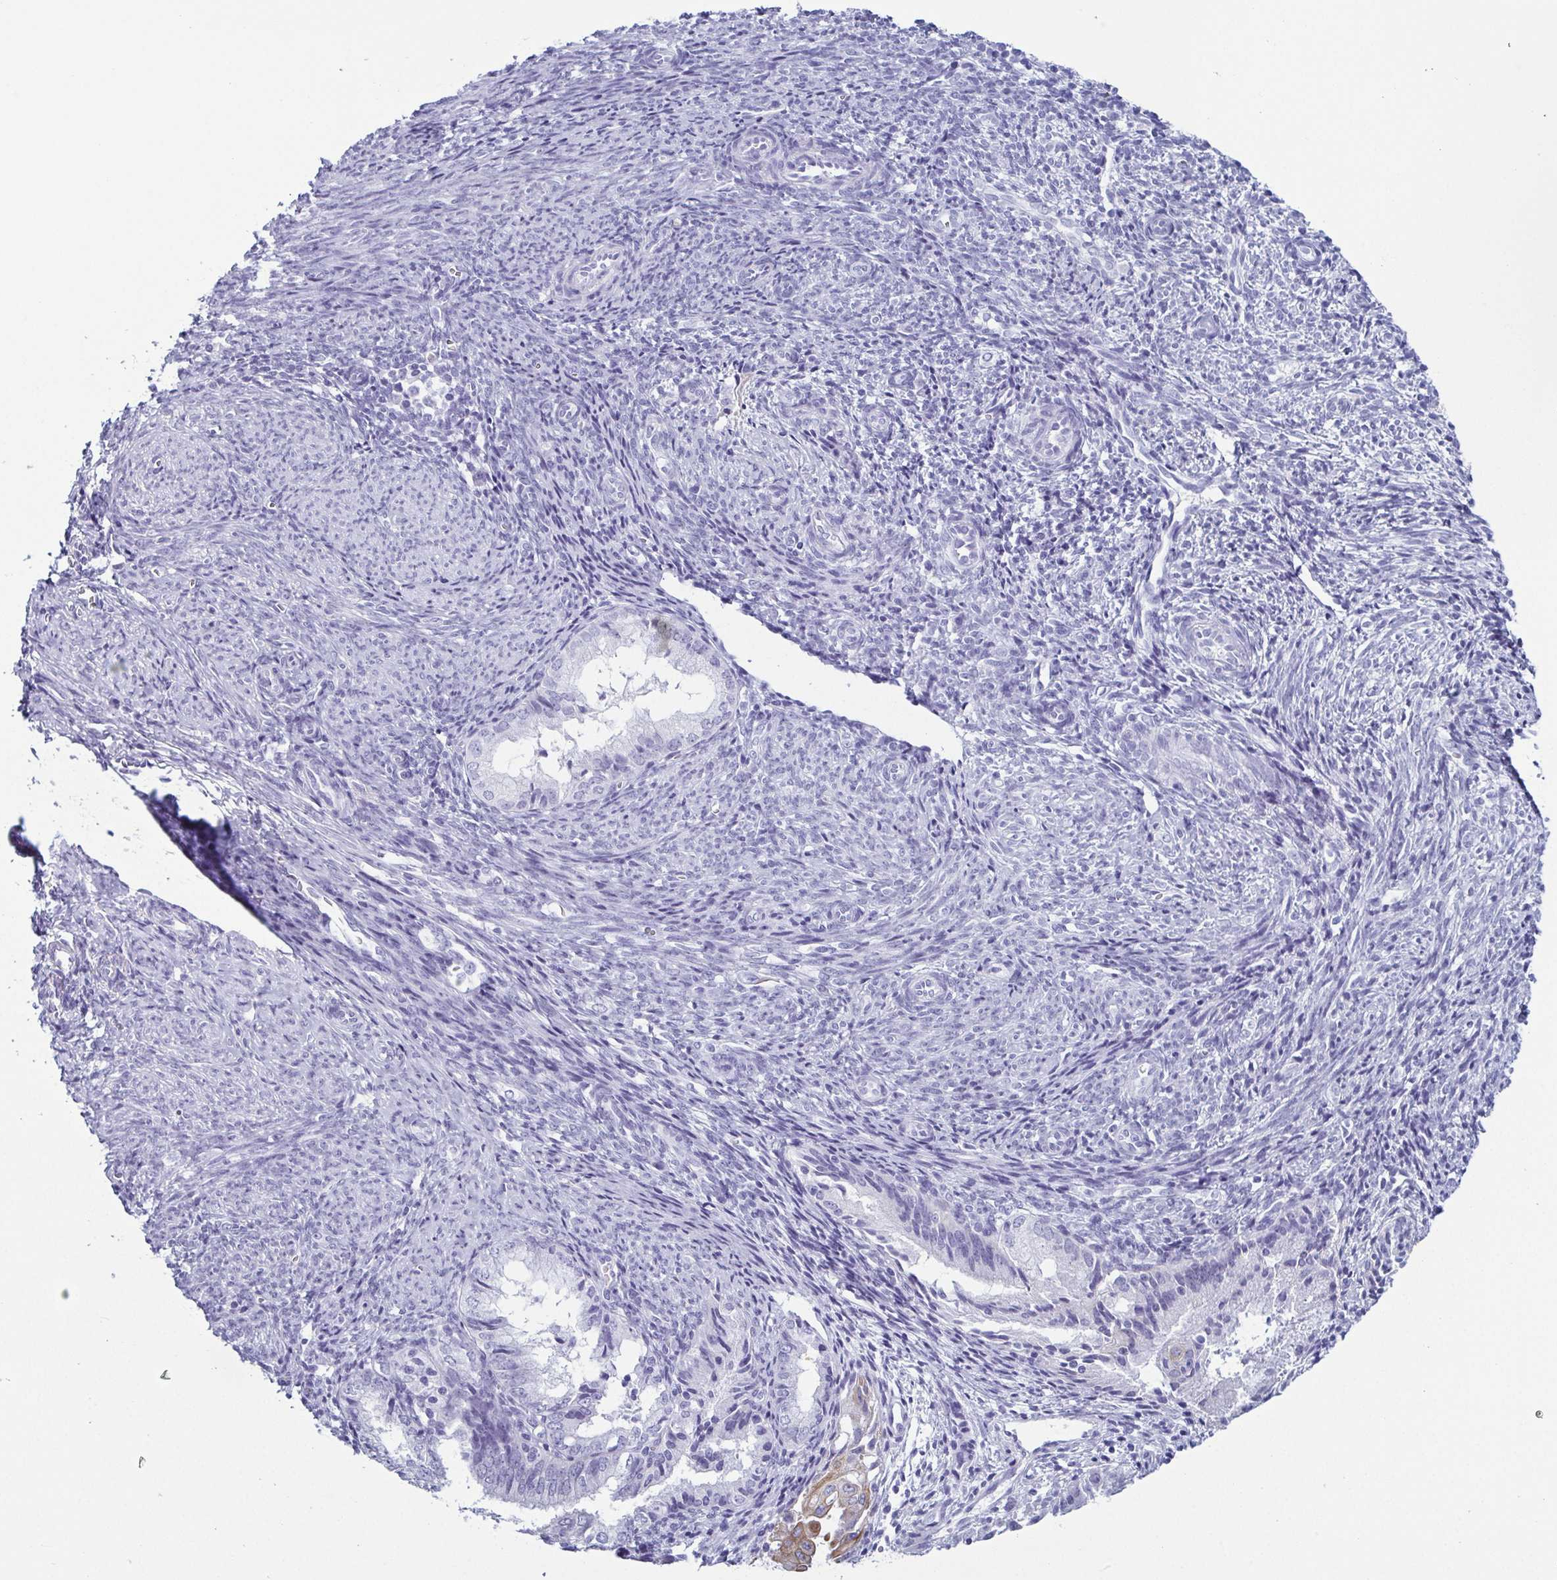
{"staining": {"intensity": "negative", "quantity": "none", "location": "none"}, "tissue": "endometrial cancer", "cell_type": "Tumor cells", "image_type": "cancer", "snomed": [{"axis": "morphology", "description": "Adenocarcinoma, NOS"}, {"axis": "topography", "description": "Endometrium"}], "caption": "Tumor cells are negative for brown protein staining in endometrial cancer.", "gene": "KRT10", "patient": {"sex": "female", "age": 55}}